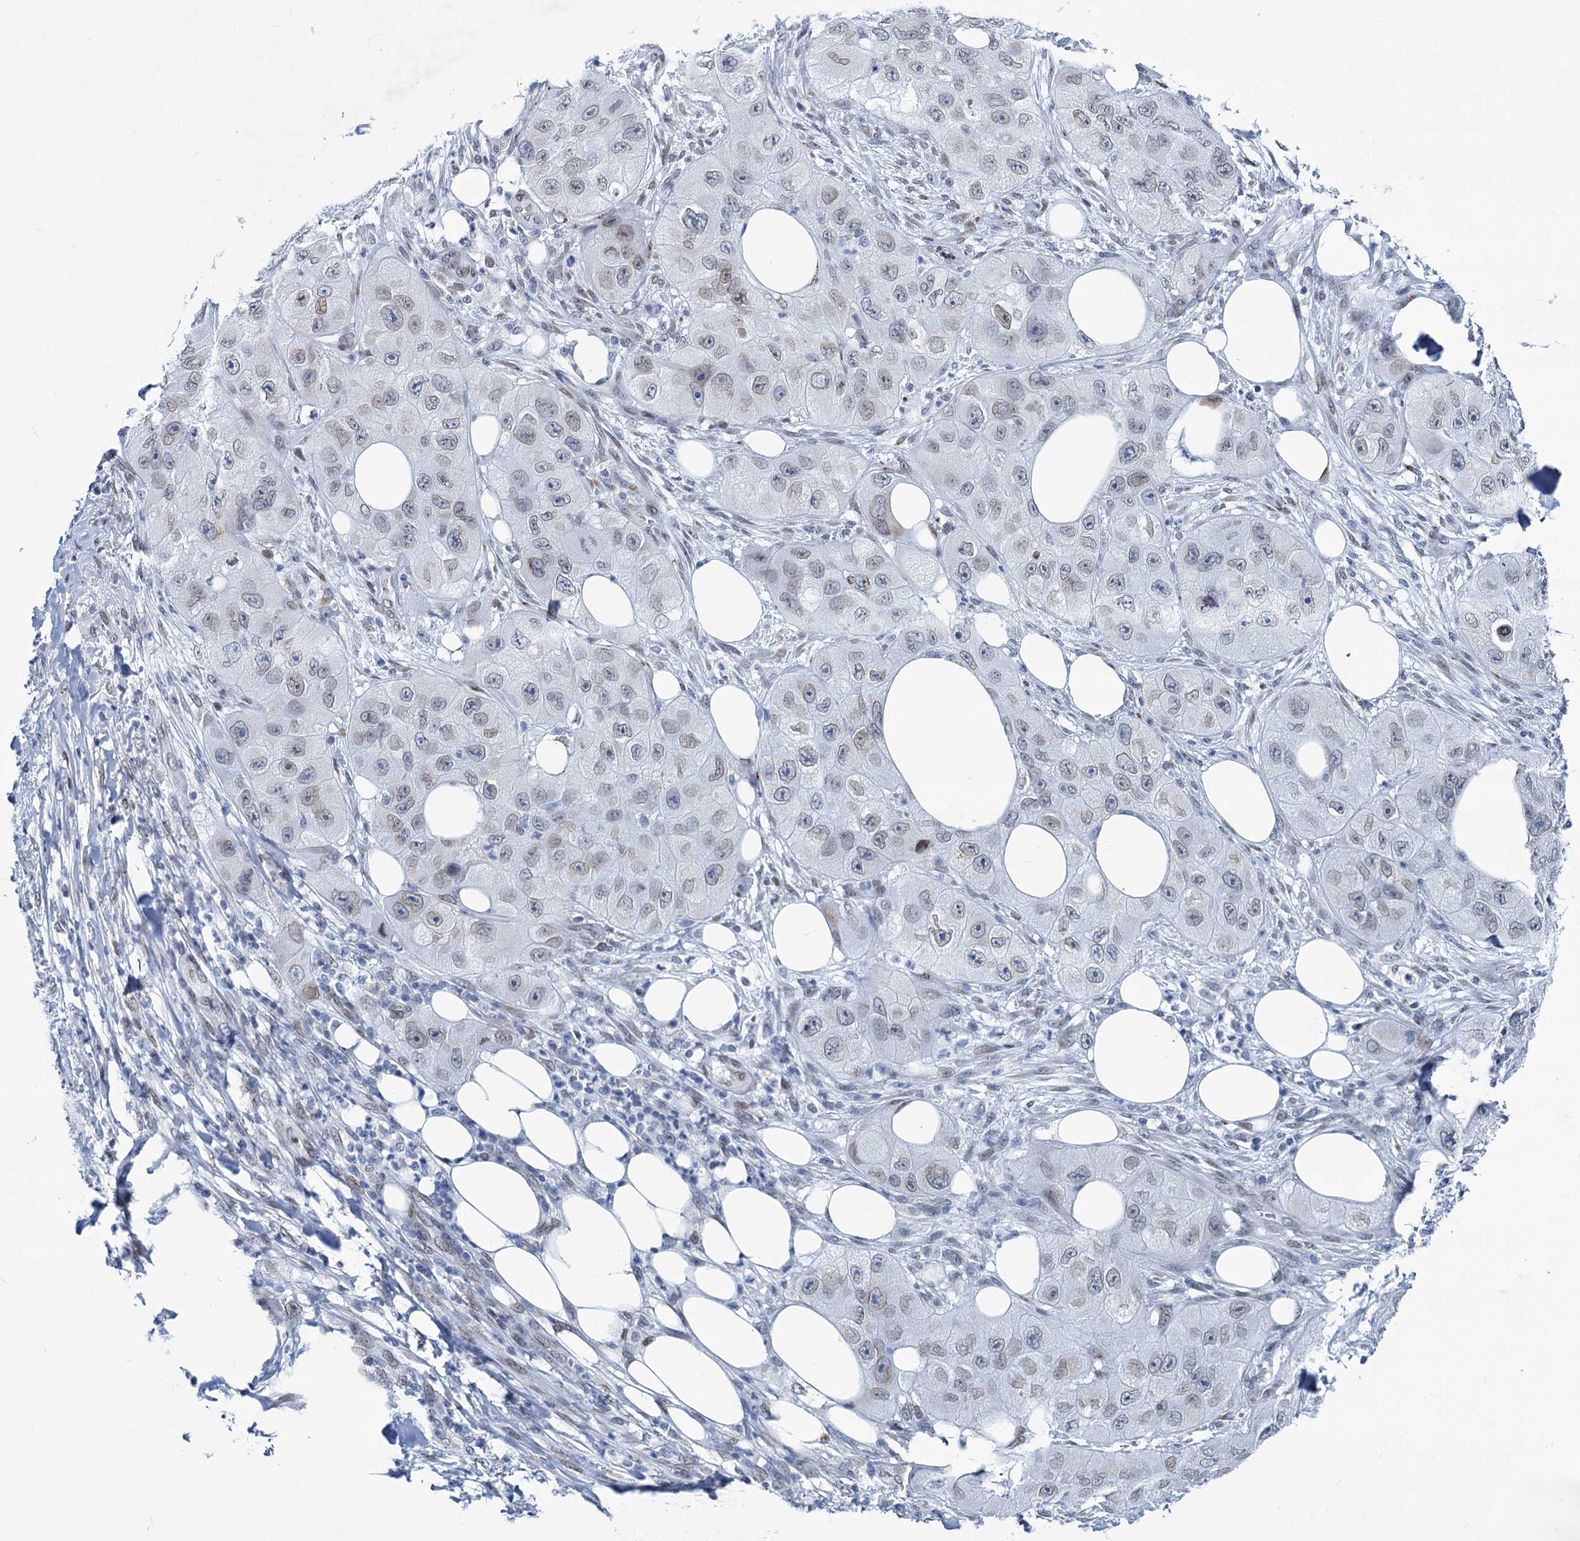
{"staining": {"intensity": "weak", "quantity": "25%-75%", "location": "nuclear"}, "tissue": "skin cancer", "cell_type": "Tumor cells", "image_type": "cancer", "snomed": [{"axis": "morphology", "description": "Squamous cell carcinoma, NOS"}, {"axis": "topography", "description": "Skin"}, {"axis": "topography", "description": "Subcutis"}], "caption": "Immunohistochemical staining of skin cancer reveals weak nuclear protein positivity in about 25%-75% of tumor cells.", "gene": "PRSS35", "patient": {"sex": "male", "age": 73}}